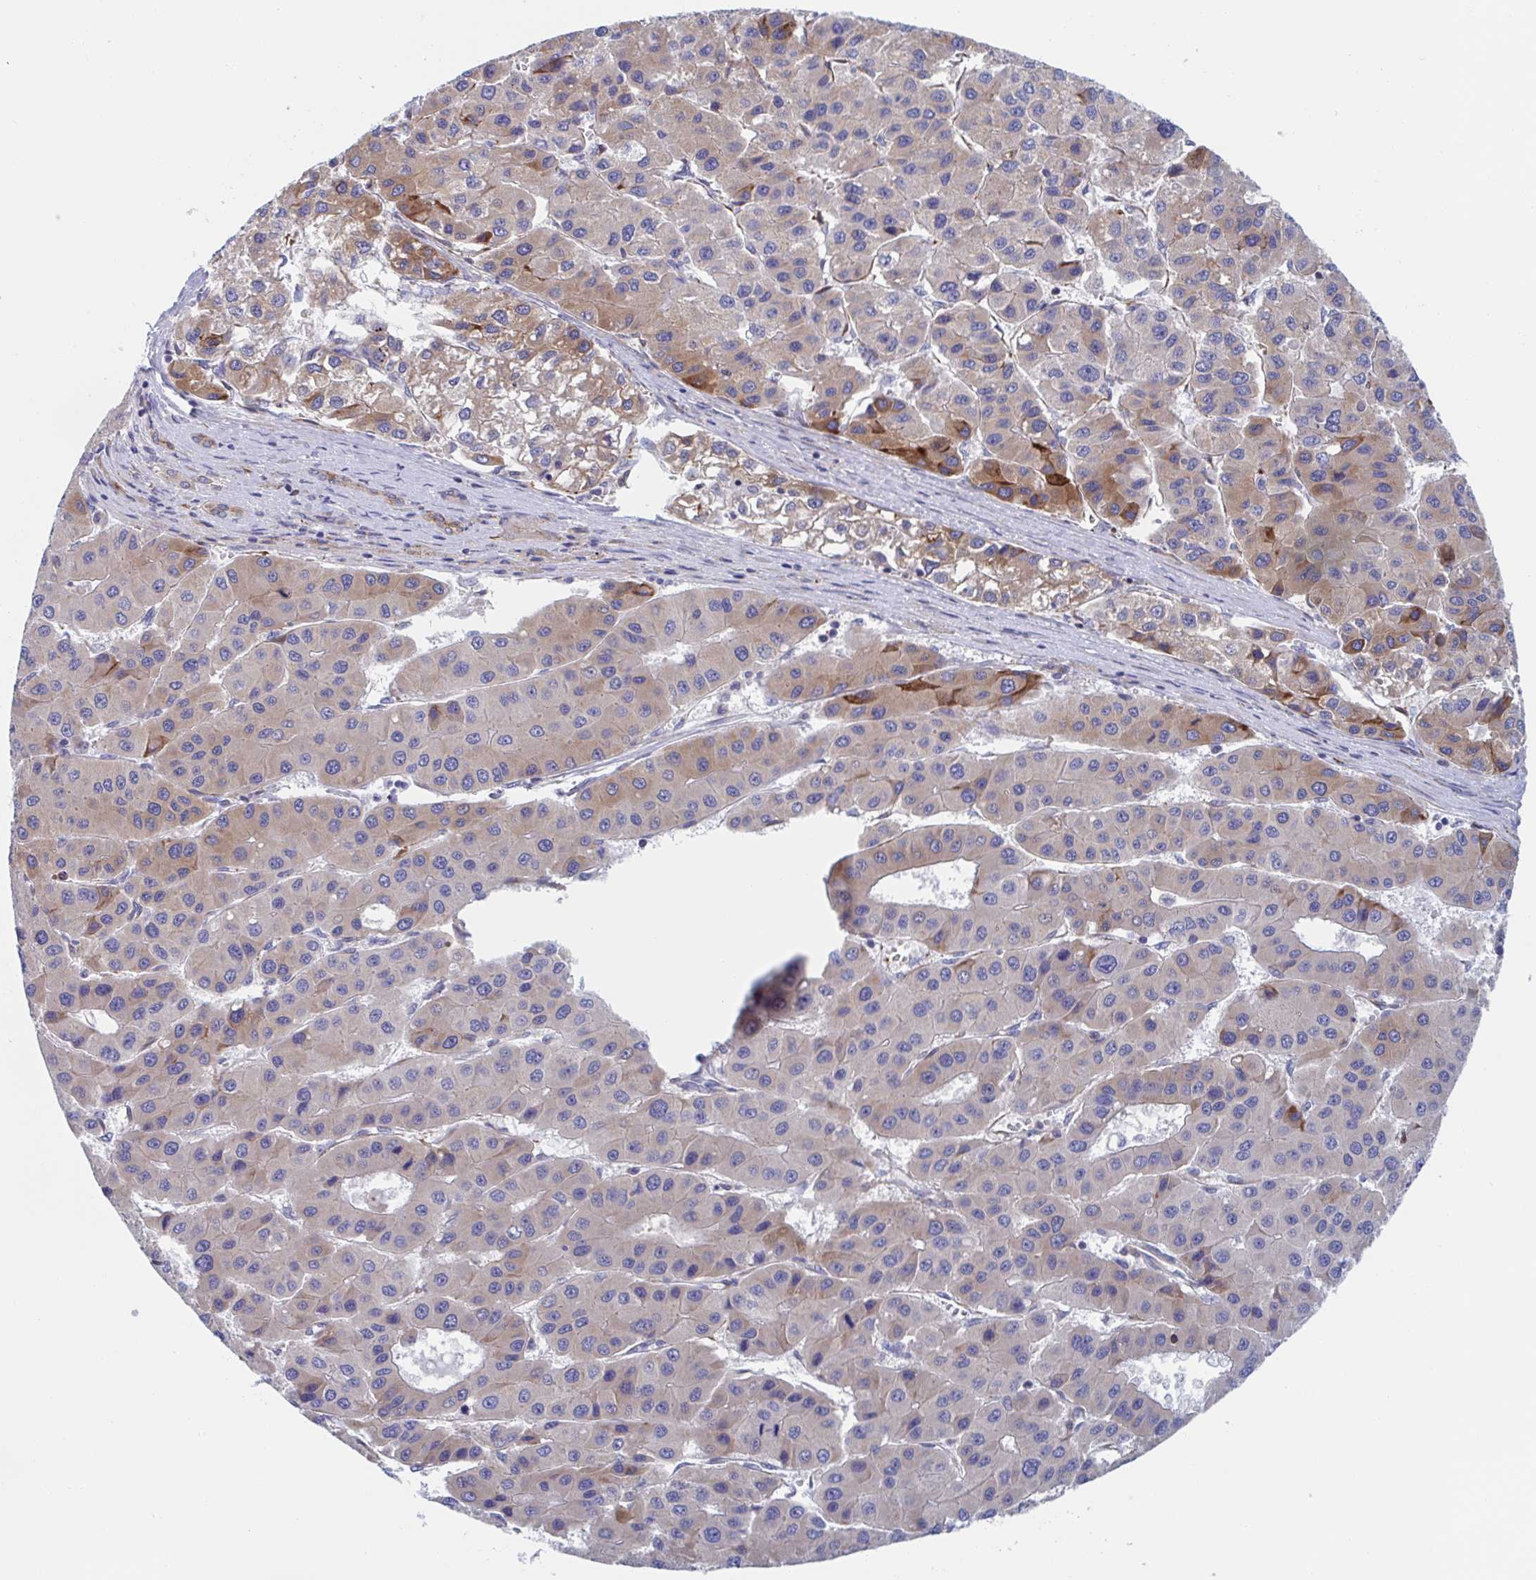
{"staining": {"intensity": "moderate", "quantity": "<25%", "location": "cytoplasmic/membranous"}, "tissue": "liver cancer", "cell_type": "Tumor cells", "image_type": "cancer", "snomed": [{"axis": "morphology", "description": "Carcinoma, Hepatocellular, NOS"}, {"axis": "topography", "description": "Liver"}], "caption": "An image of human liver hepatocellular carcinoma stained for a protein reveals moderate cytoplasmic/membranous brown staining in tumor cells.", "gene": "KLC3", "patient": {"sex": "male", "age": 73}}